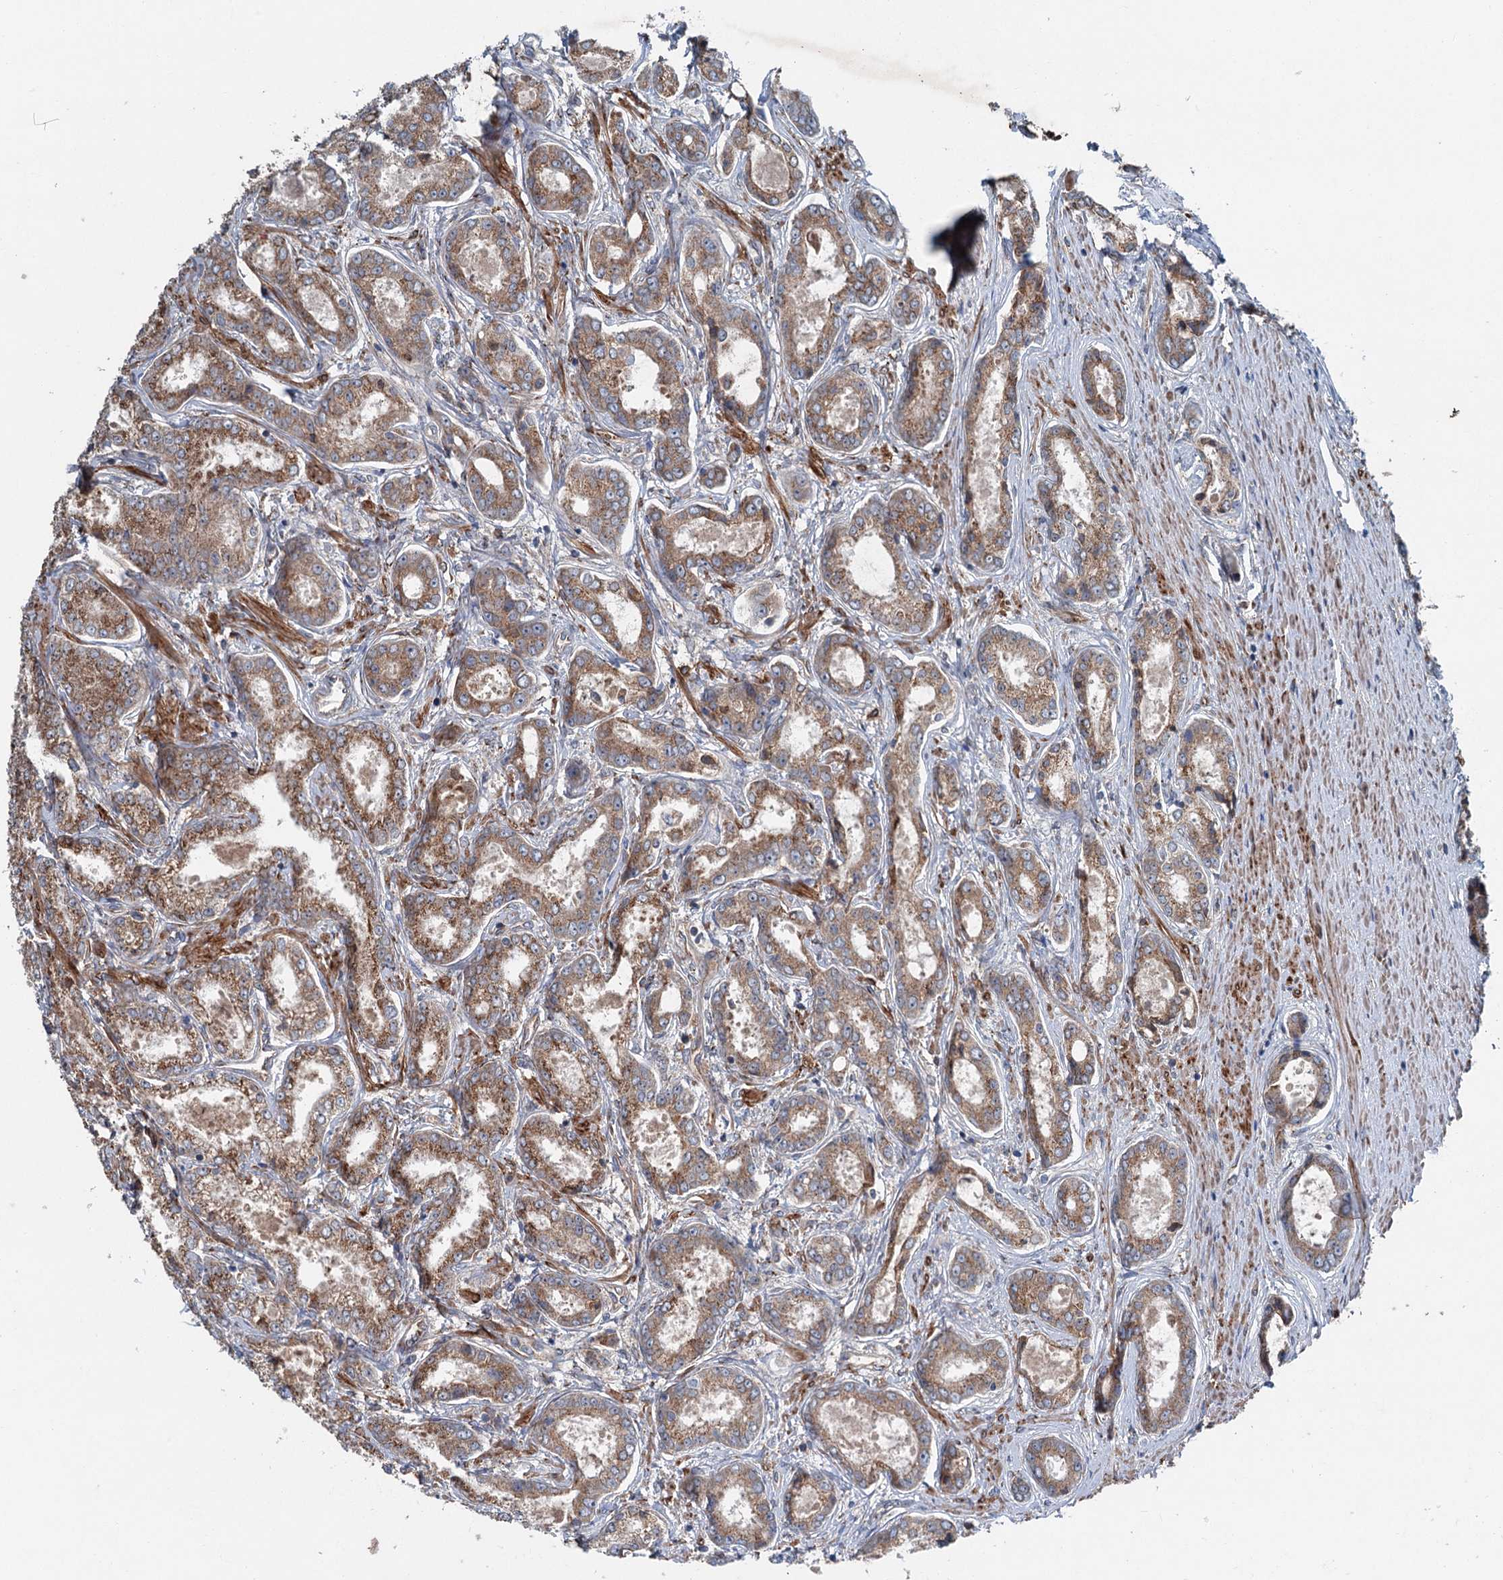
{"staining": {"intensity": "moderate", "quantity": ">75%", "location": "cytoplasmic/membranous"}, "tissue": "prostate cancer", "cell_type": "Tumor cells", "image_type": "cancer", "snomed": [{"axis": "morphology", "description": "Adenocarcinoma, Low grade"}, {"axis": "topography", "description": "Prostate"}], "caption": "Human prostate cancer stained for a protein (brown) demonstrates moderate cytoplasmic/membranous positive positivity in approximately >75% of tumor cells.", "gene": "CALCOCO1", "patient": {"sex": "male", "age": 68}}